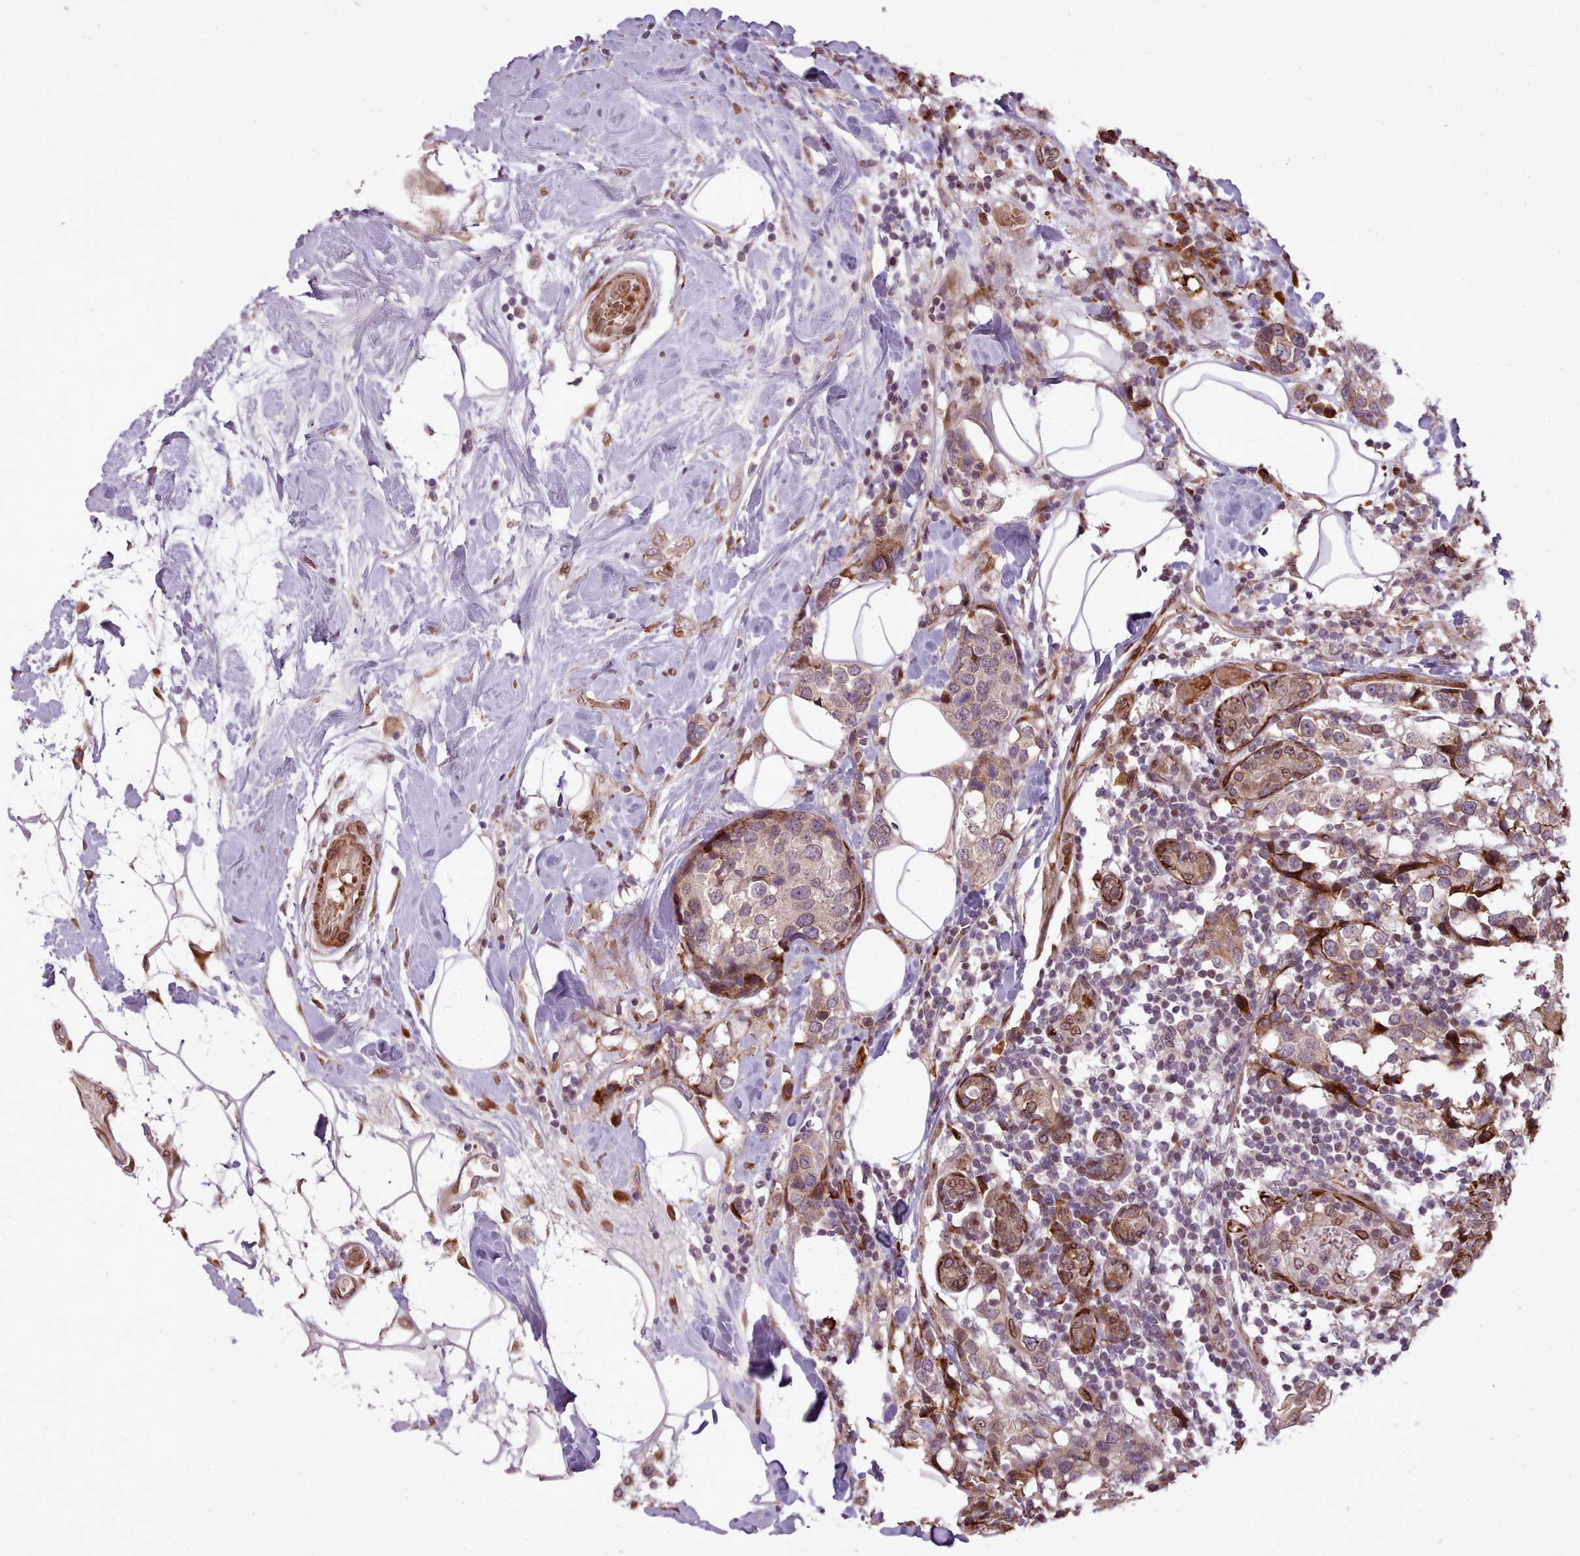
{"staining": {"intensity": "weak", "quantity": ">75%", "location": "cytoplasmic/membranous"}, "tissue": "breast cancer", "cell_type": "Tumor cells", "image_type": "cancer", "snomed": [{"axis": "morphology", "description": "Lobular carcinoma"}, {"axis": "topography", "description": "Breast"}], "caption": "Weak cytoplasmic/membranous staining for a protein is appreciated in approximately >75% of tumor cells of breast cancer (lobular carcinoma) using immunohistochemistry.", "gene": "CABP1", "patient": {"sex": "female", "age": 59}}